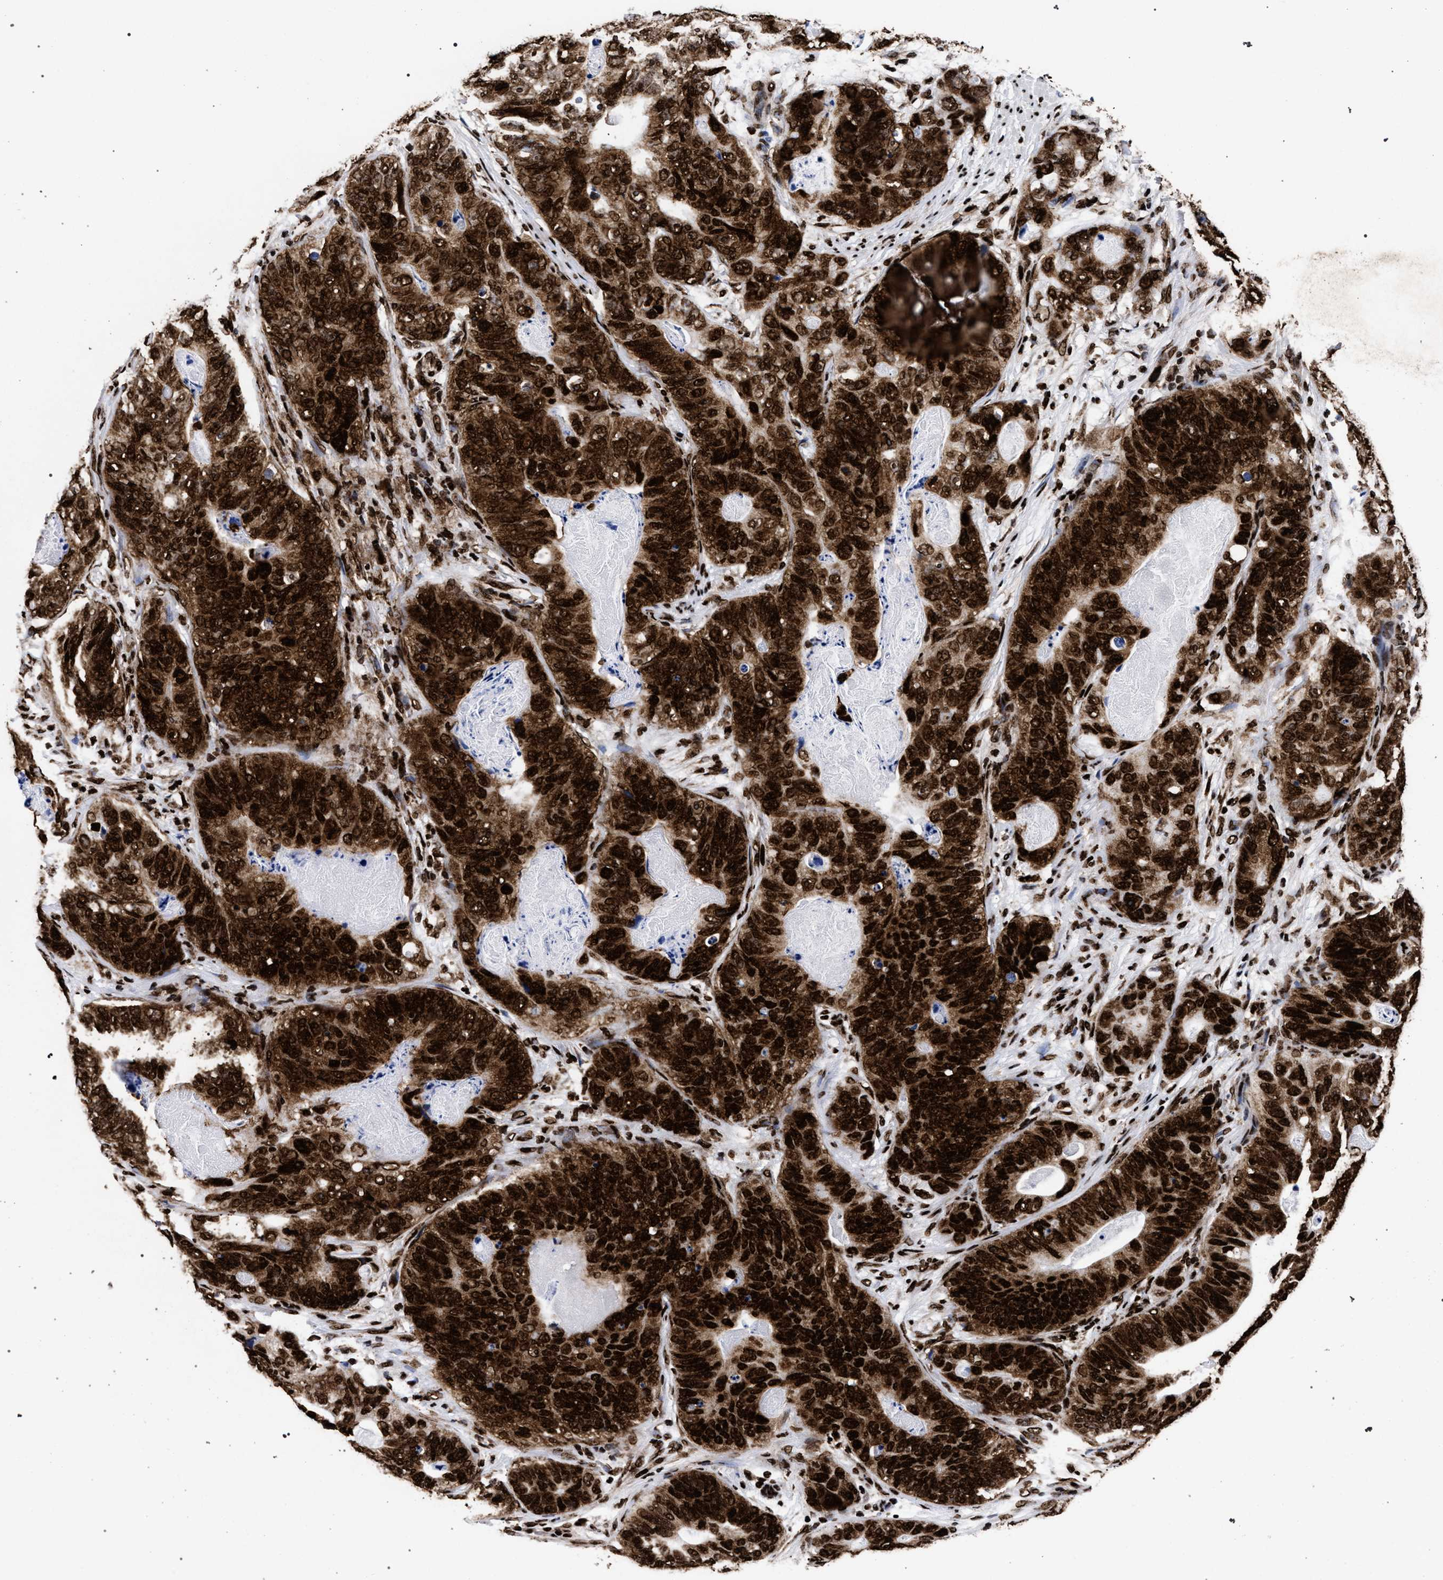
{"staining": {"intensity": "strong", "quantity": ">75%", "location": "cytoplasmic/membranous,nuclear"}, "tissue": "stomach cancer", "cell_type": "Tumor cells", "image_type": "cancer", "snomed": [{"axis": "morphology", "description": "Adenocarcinoma, NOS"}, {"axis": "topography", "description": "Stomach"}], "caption": "Tumor cells exhibit high levels of strong cytoplasmic/membranous and nuclear staining in about >75% of cells in human adenocarcinoma (stomach).", "gene": "HNRNPA1", "patient": {"sex": "female", "age": 89}}